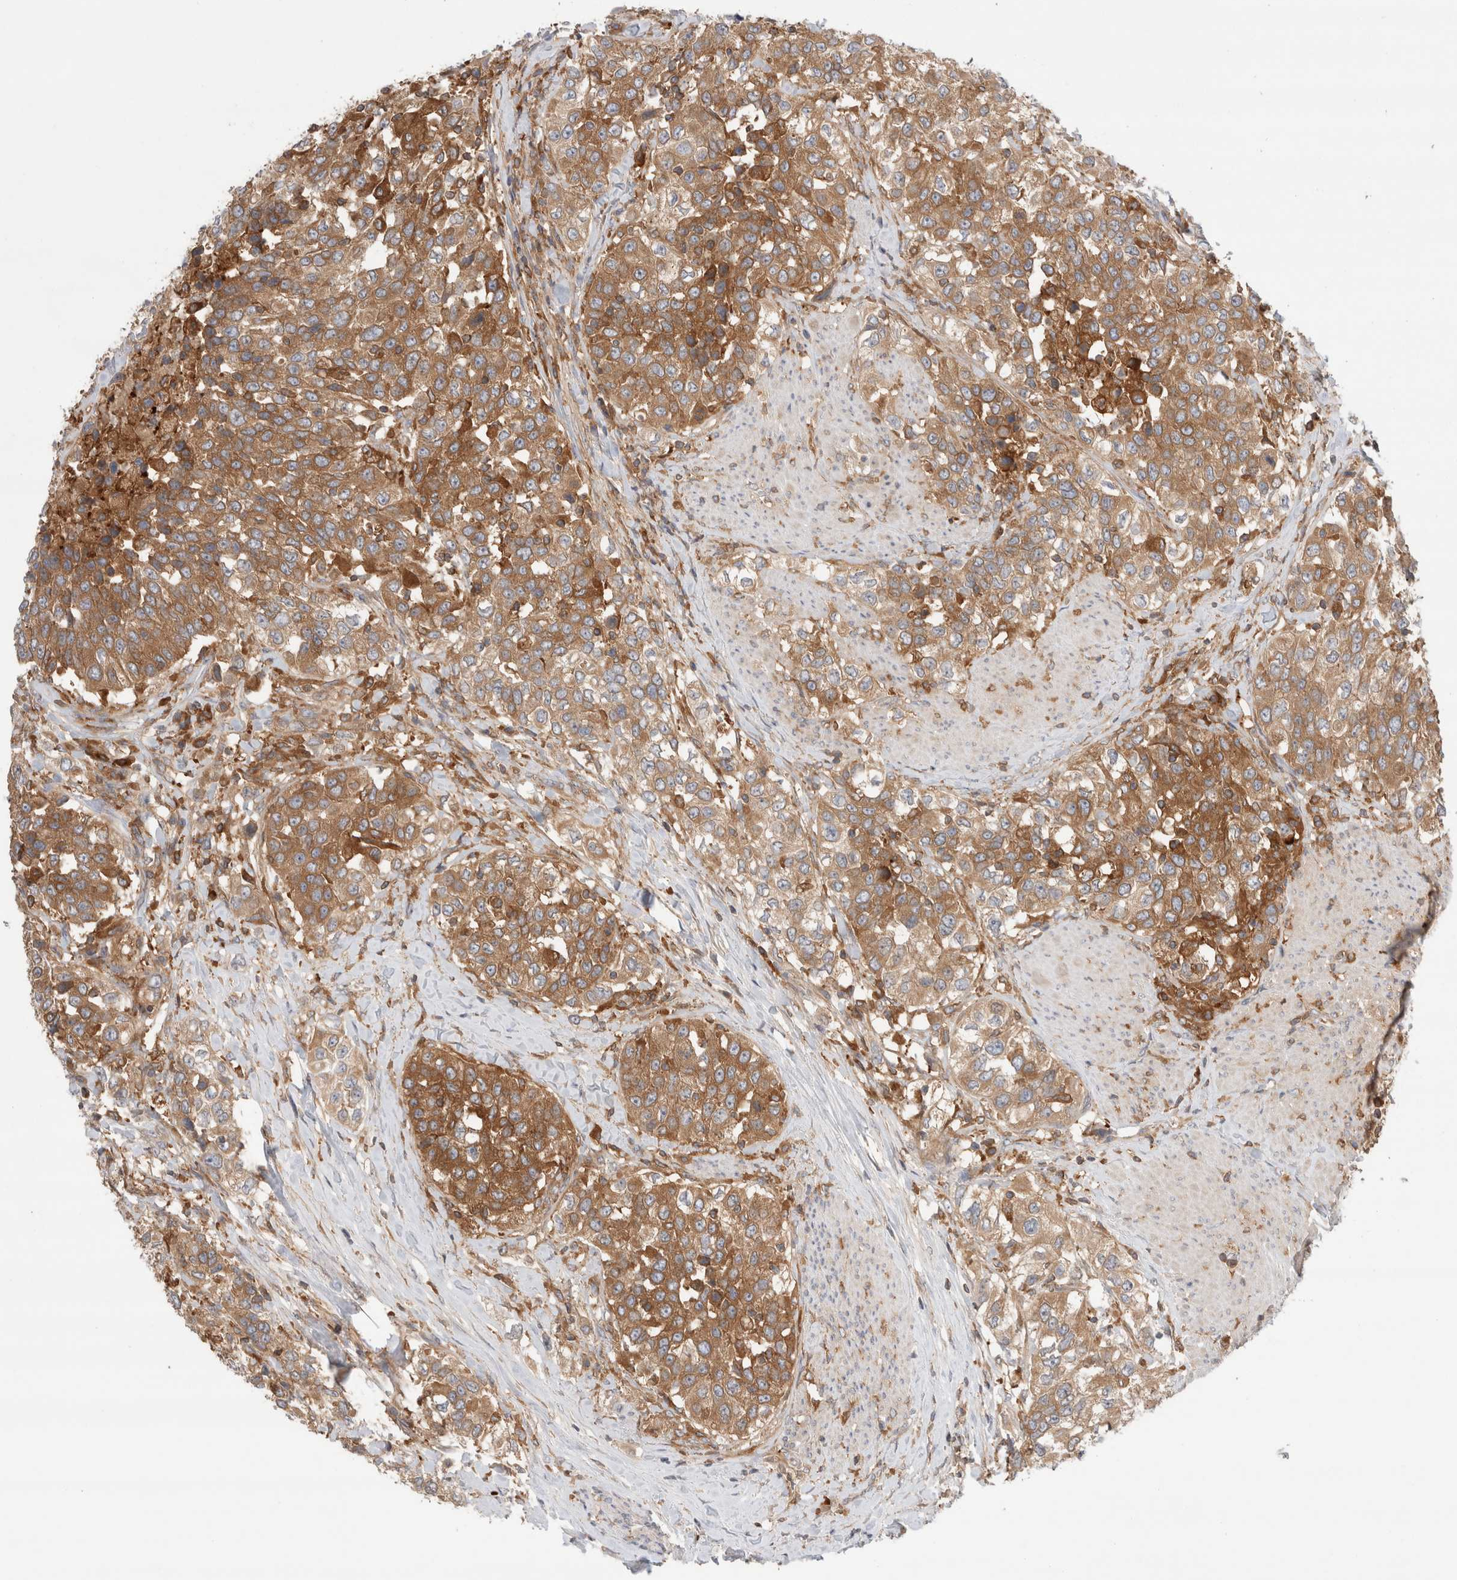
{"staining": {"intensity": "strong", "quantity": "25%-75%", "location": "cytoplasmic/membranous"}, "tissue": "urothelial cancer", "cell_type": "Tumor cells", "image_type": "cancer", "snomed": [{"axis": "morphology", "description": "Urothelial carcinoma, High grade"}, {"axis": "topography", "description": "Urinary bladder"}], "caption": "DAB immunohistochemical staining of human urothelial carcinoma (high-grade) demonstrates strong cytoplasmic/membranous protein staining in about 25%-75% of tumor cells. The staining was performed using DAB, with brown indicating positive protein expression. Nuclei are stained blue with hematoxylin.", "gene": "KLHL14", "patient": {"sex": "female", "age": 80}}